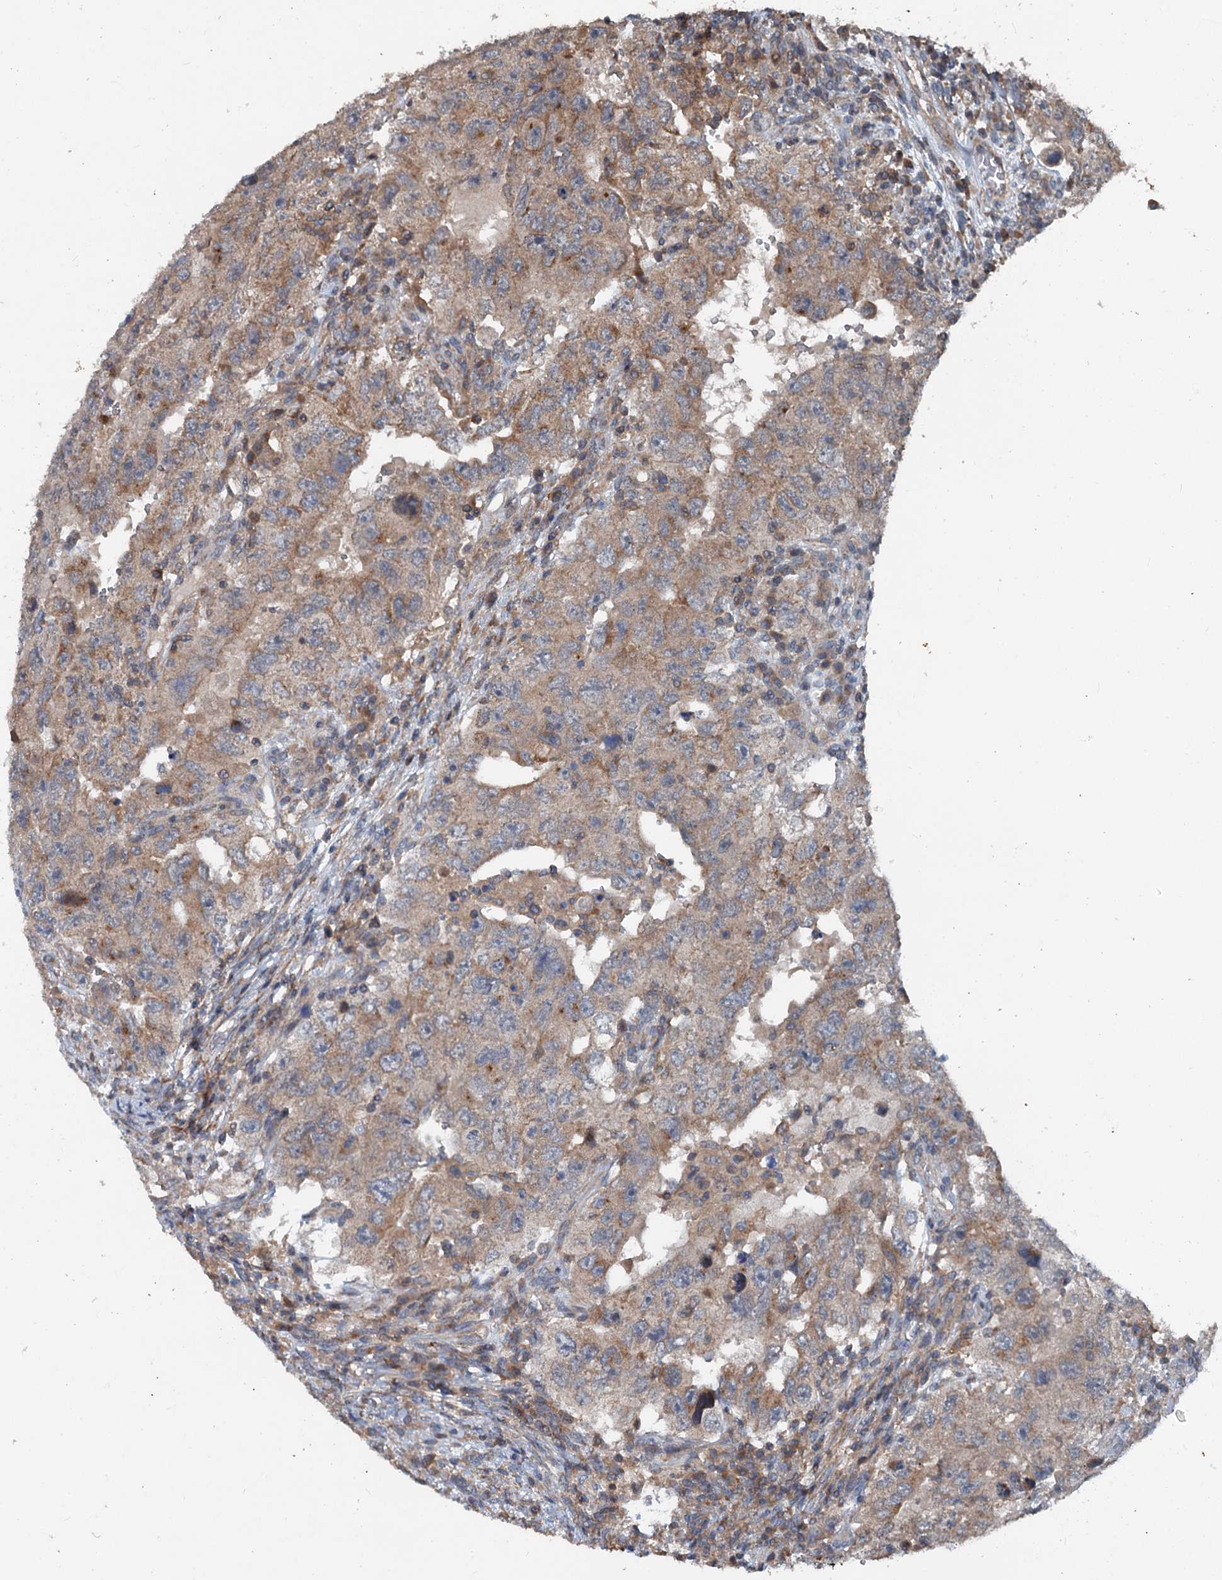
{"staining": {"intensity": "moderate", "quantity": "25%-75%", "location": "cytoplasmic/membranous"}, "tissue": "testis cancer", "cell_type": "Tumor cells", "image_type": "cancer", "snomed": [{"axis": "morphology", "description": "Carcinoma, Embryonal, NOS"}, {"axis": "topography", "description": "Testis"}], "caption": "A brown stain labels moderate cytoplasmic/membranous staining of a protein in testis cancer (embryonal carcinoma) tumor cells. The staining was performed using DAB to visualize the protein expression in brown, while the nuclei were stained in blue with hematoxylin (Magnification: 20x).", "gene": "TEDC1", "patient": {"sex": "male", "age": 26}}